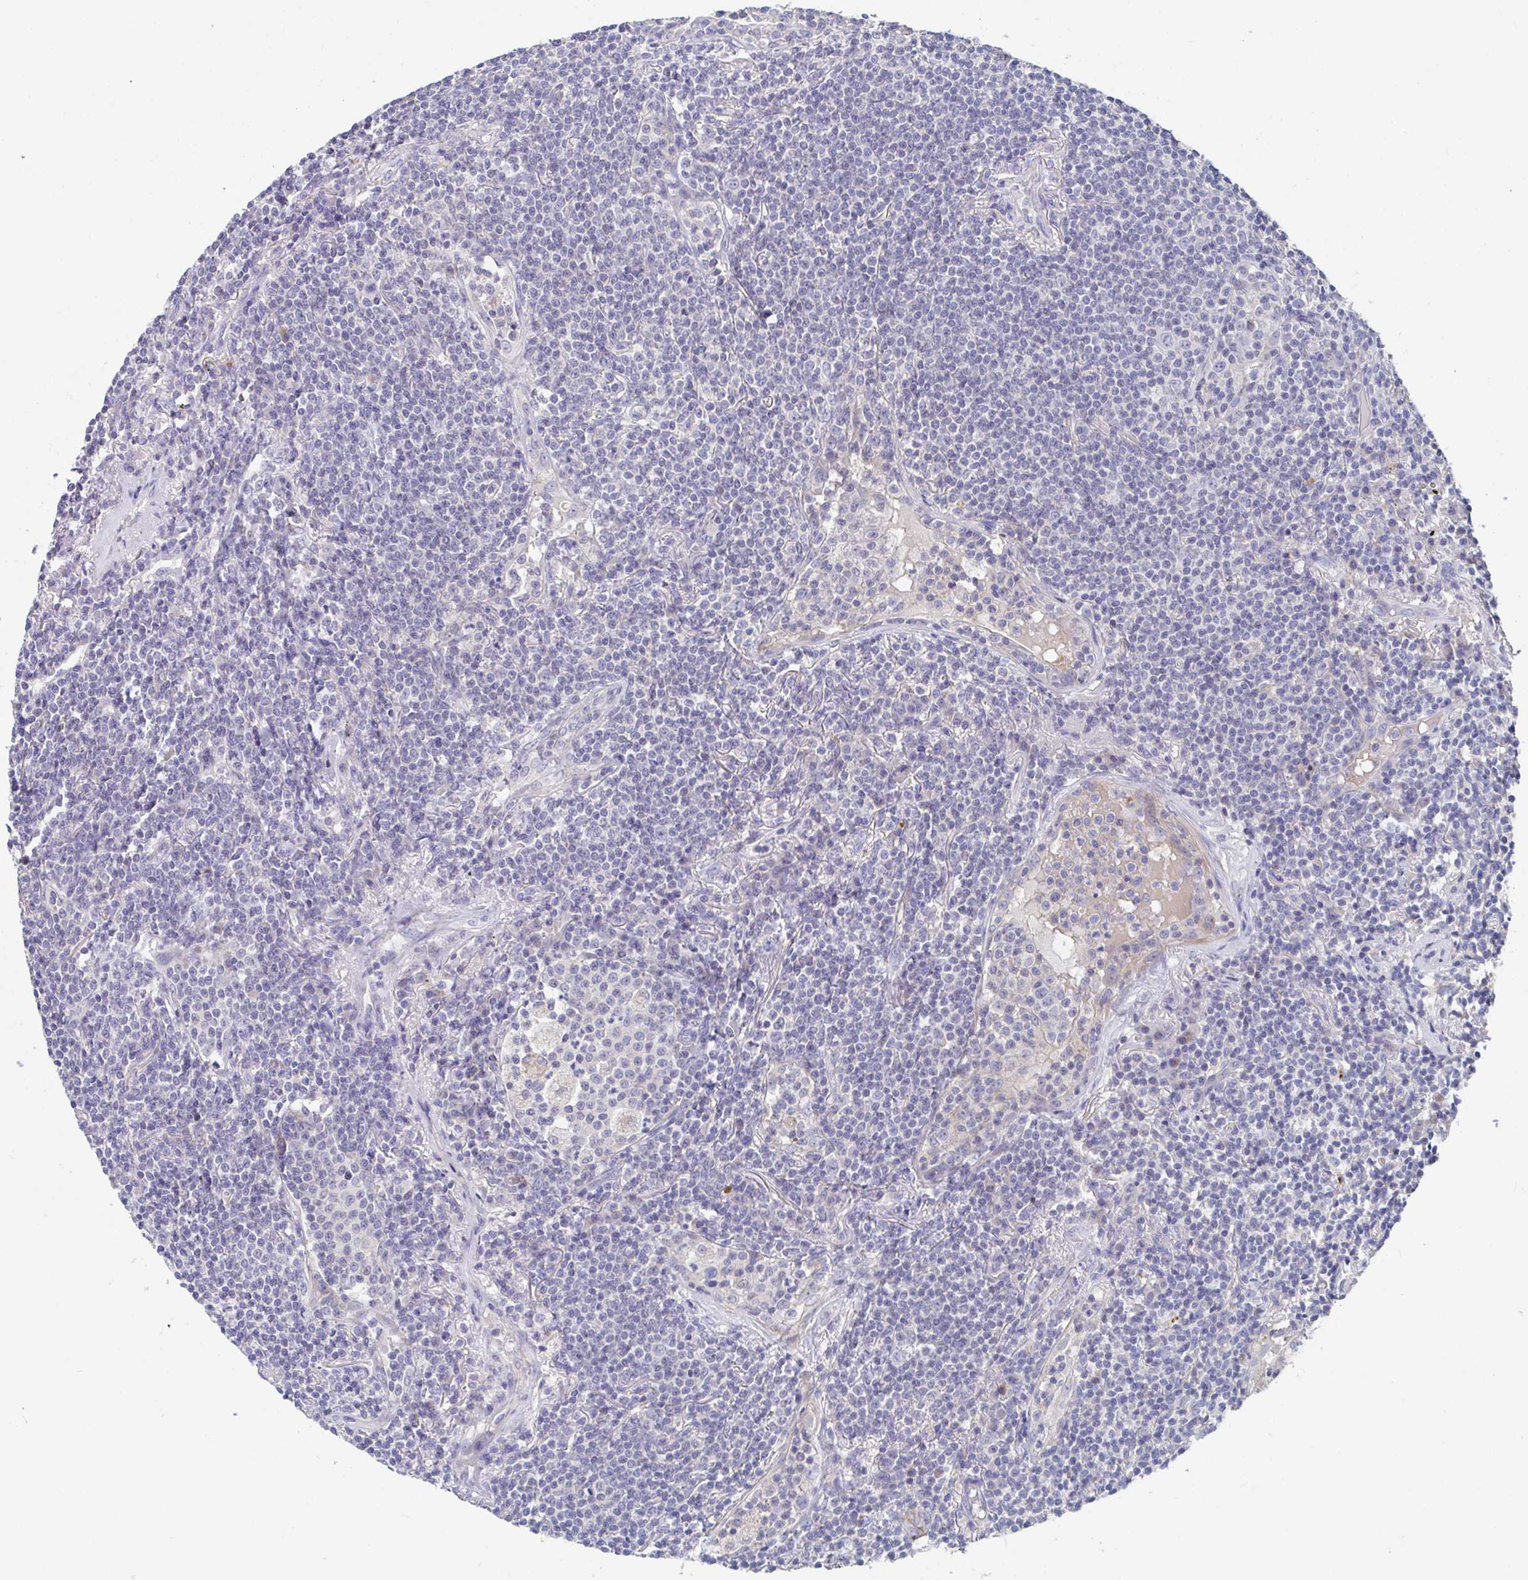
{"staining": {"intensity": "negative", "quantity": "none", "location": "none"}, "tissue": "lymphoma", "cell_type": "Tumor cells", "image_type": "cancer", "snomed": [{"axis": "morphology", "description": "Malignant lymphoma, non-Hodgkin's type, Low grade"}, {"axis": "topography", "description": "Lung"}], "caption": "An immunohistochemistry image of lymphoma is shown. There is no staining in tumor cells of lymphoma.", "gene": "ZNF561", "patient": {"sex": "female", "age": 71}}